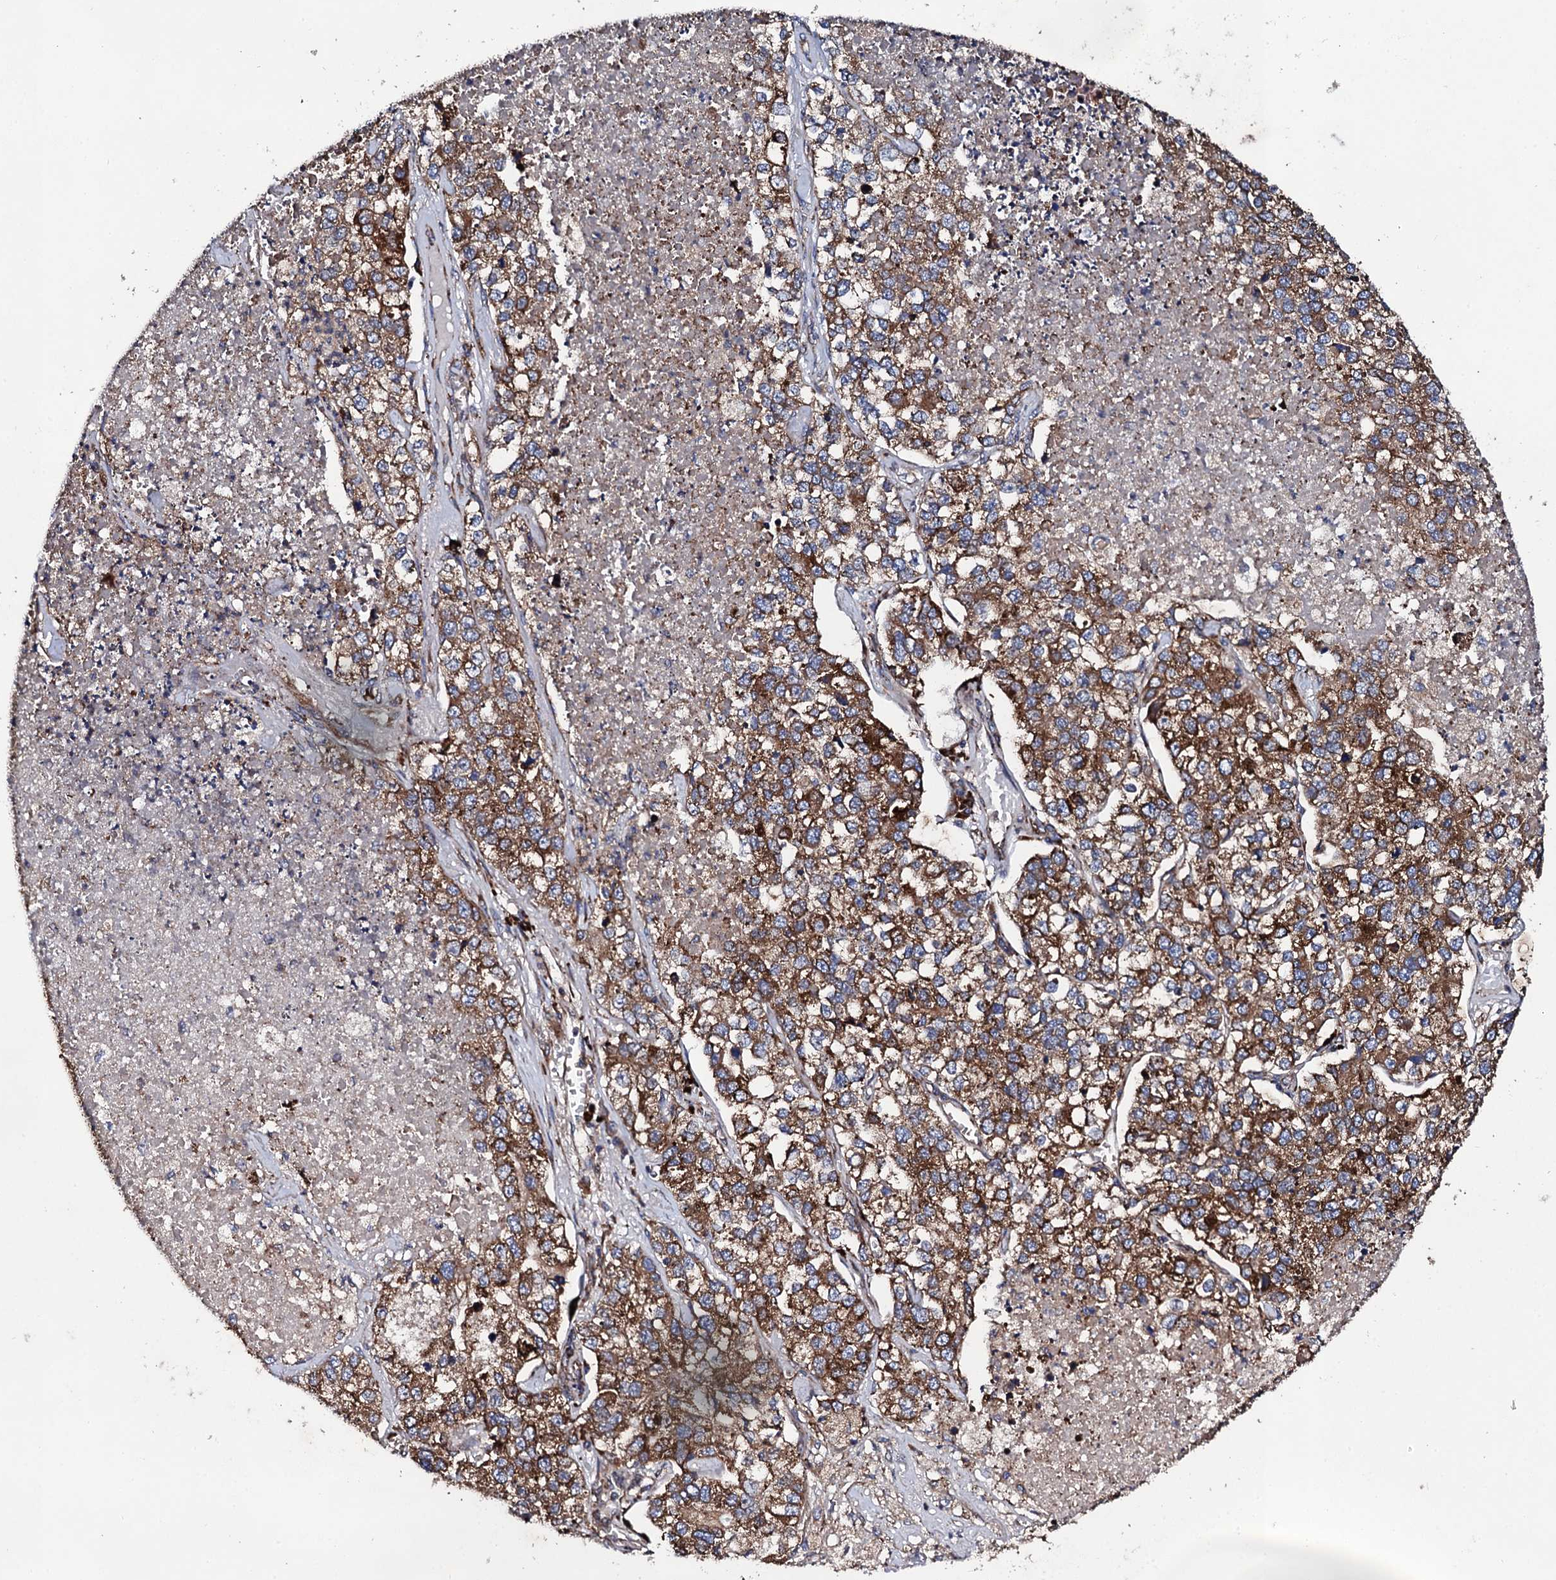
{"staining": {"intensity": "strong", "quantity": ">75%", "location": "cytoplasmic/membranous"}, "tissue": "lung cancer", "cell_type": "Tumor cells", "image_type": "cancer", "snomed": [{"axis": "morphology", "description": "Adenocarcinoma, NOS"}, {"axis": "topography", "description": "Lung"}], "caption": "This image shows immunohistochemistry staining of human adenocarcinoma (lung), with high strong cytoplasmic/membranous expression in approximately >75% of tumor cells.", "gene": "LIPT2", "patient": {"sex": "male", "age": 49}}